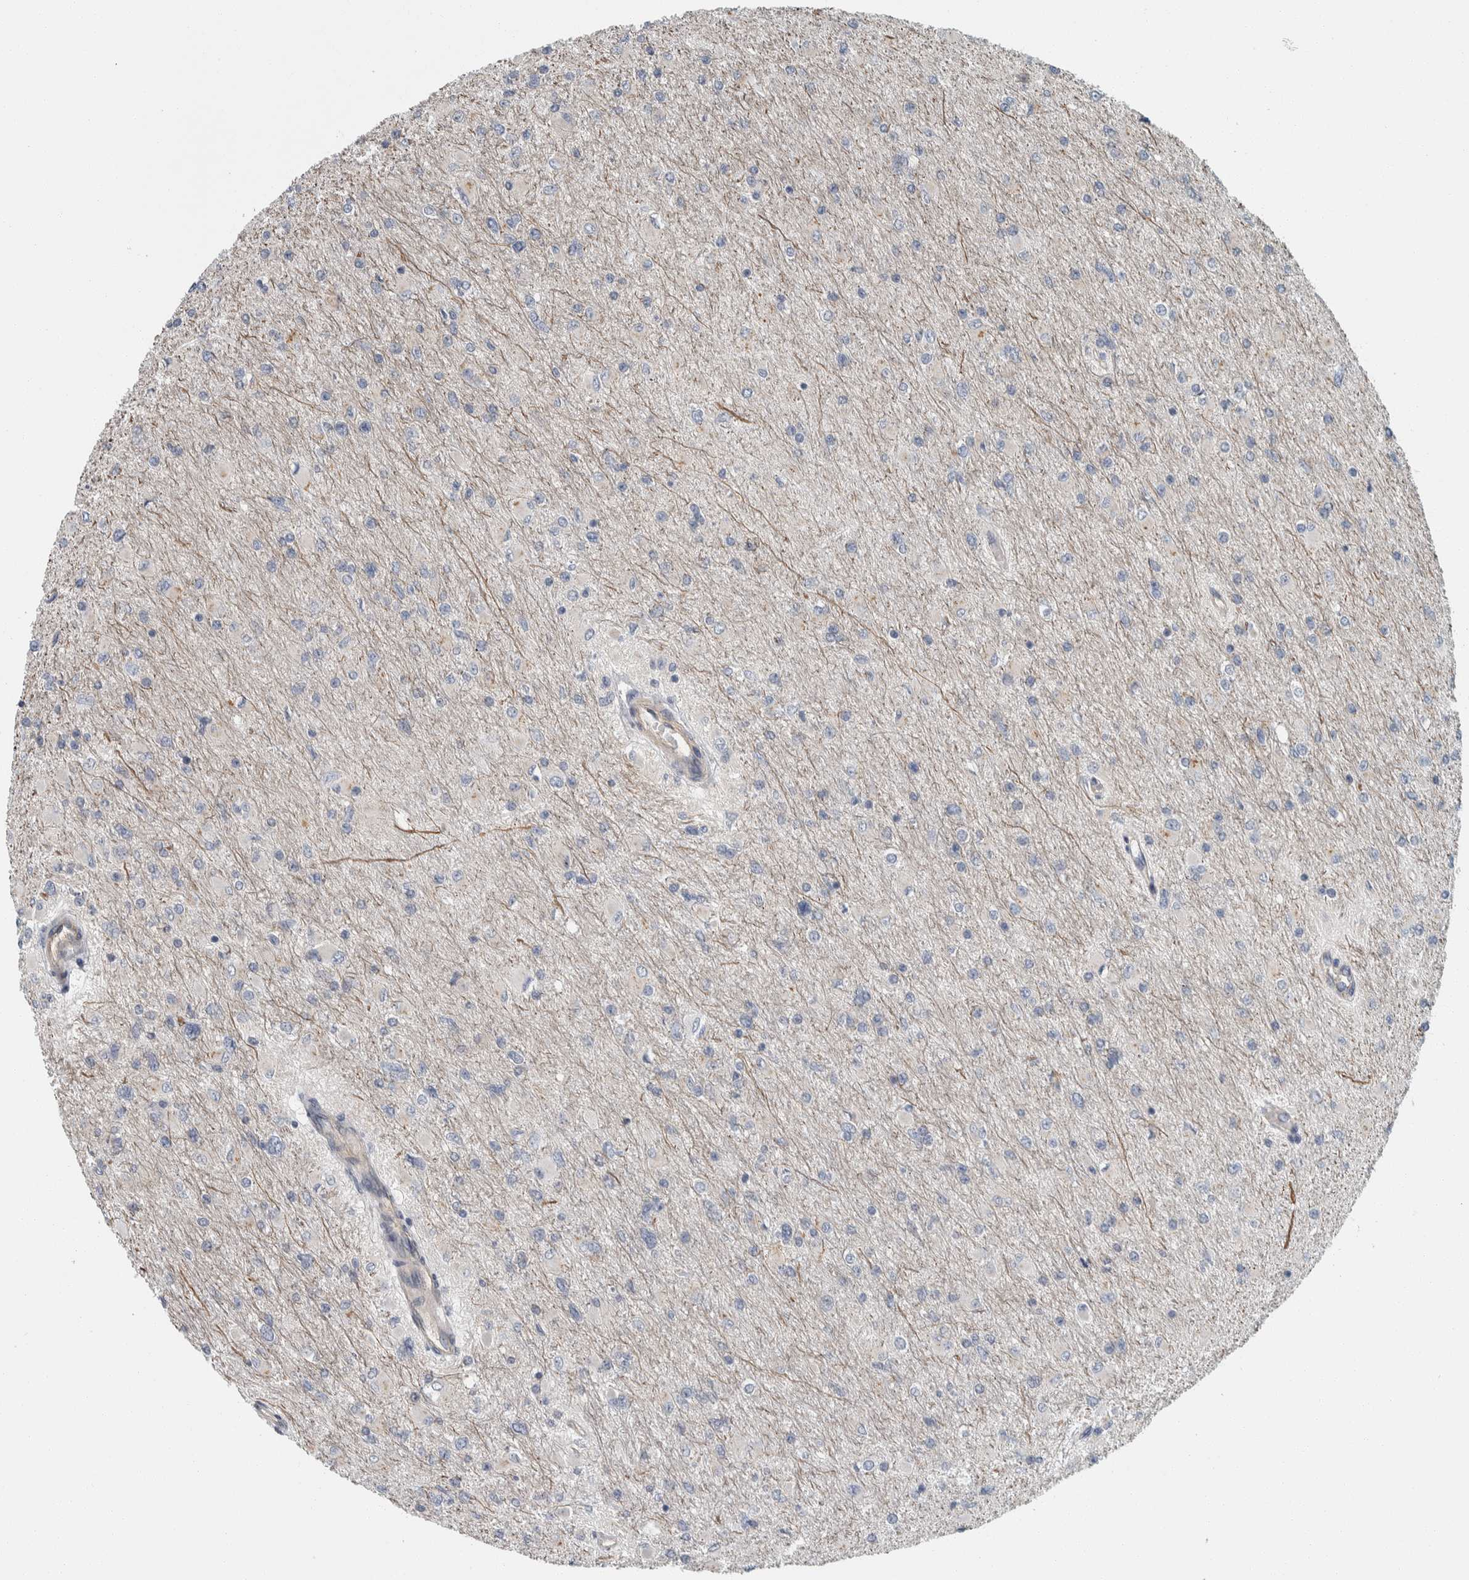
{"staining": {"intensity": "negative", "quantity": "none", "location": "none"}, "tissue": "glioma", "cell_type": "Tumor cells", "image_type": "cancer", "snomed": [{"axis": "morphology", "description": "Glioma, malignant, High grade"}, {"axis": "topography", "description": "Cerebral cortex"}], "caption": "IHC of glioma displays no expression in tumor cells.", "gene": "KCNJ3", "patient": {"sex": "female", "age": 36}}